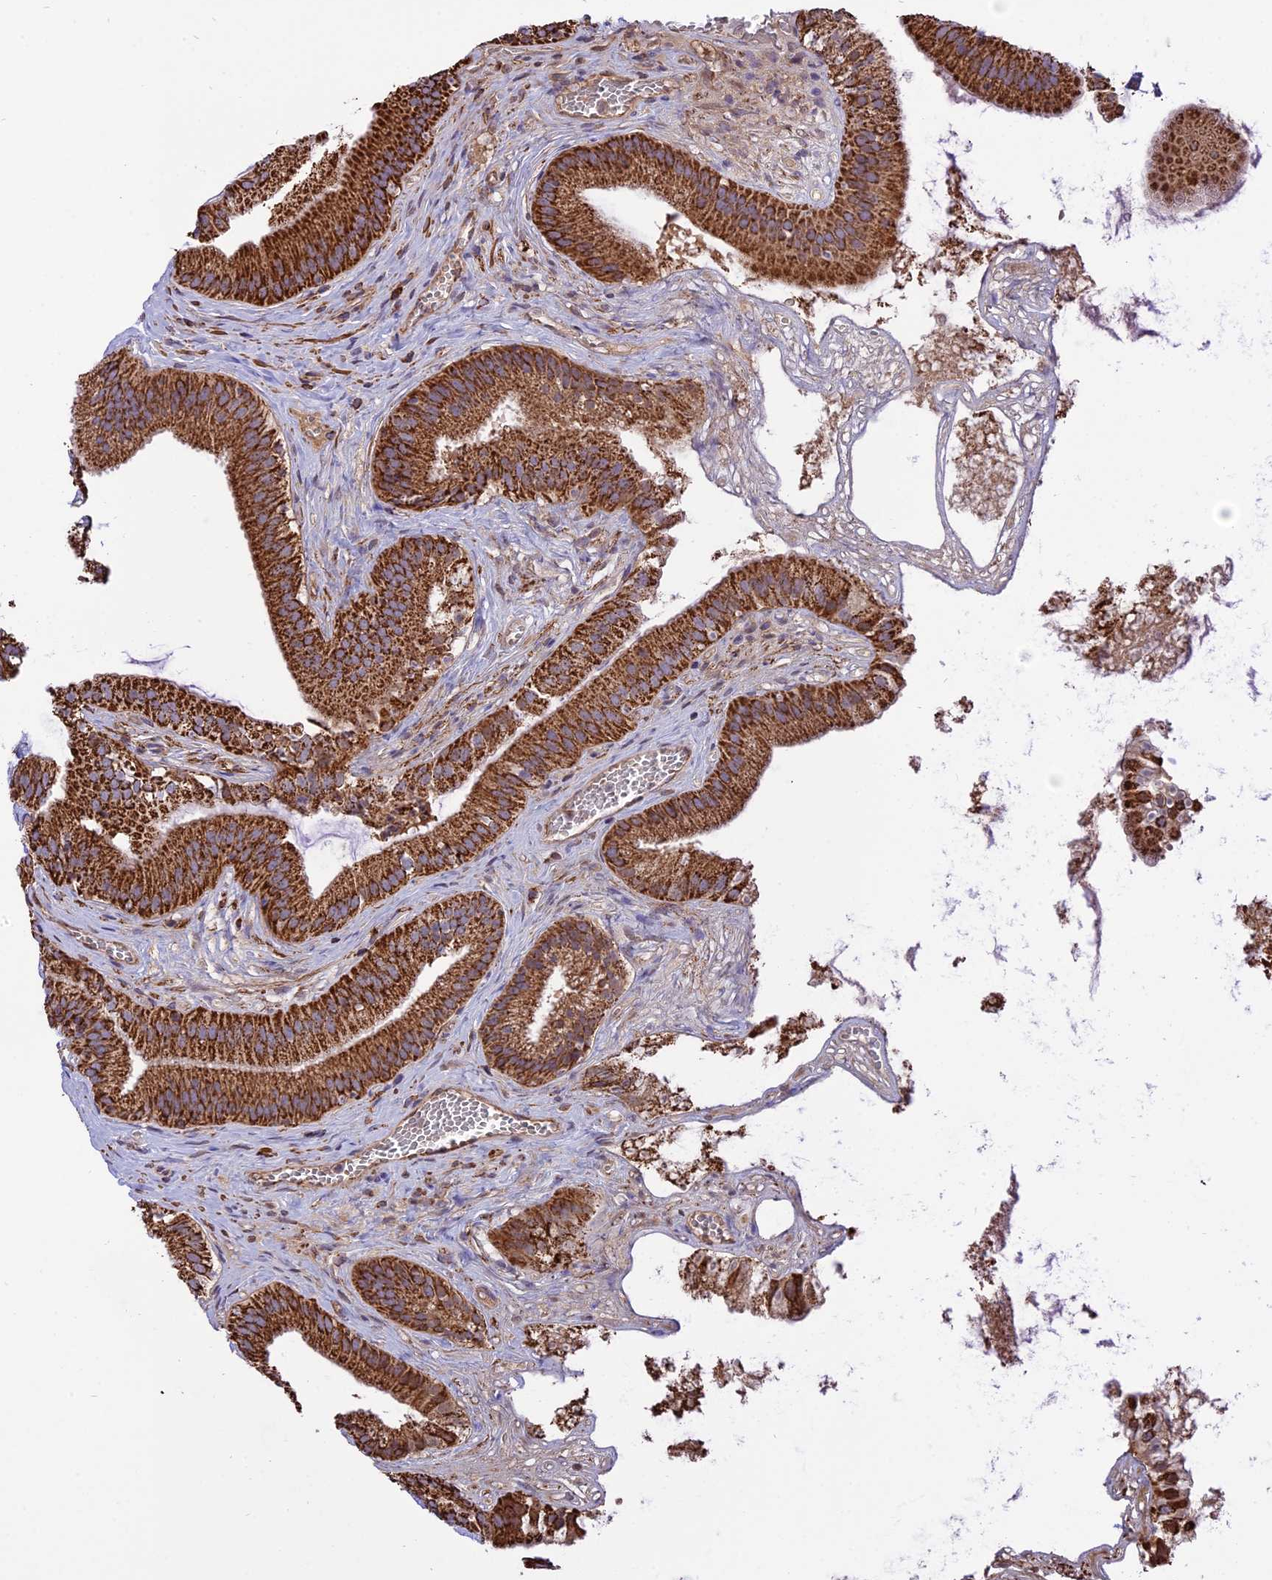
{"staining": {"intensity": "strong", "quantity": ">75%", "location": "cytoplasmic/membranous"}, "tissue": "gallbladder", "cell_type": "Glandular cells", "image_type": "normal", "snomed": [{"axis": "morphology", "description": "Normal tissue, NOS"}, {"axis": "topography", "description": "Gallbladder"}], "caption": "IHC histopathology image of normal gallbladder: human gallbladder stained using immunohistochemistry reveals high levels of strong protein expression localized specifically in the cytoplasmic/membranous of glandular cells, appearing as a cytoplasmic/membranous brown color.", "gene": "TTC4", "patient": {"sex": "female", "age": 54}}